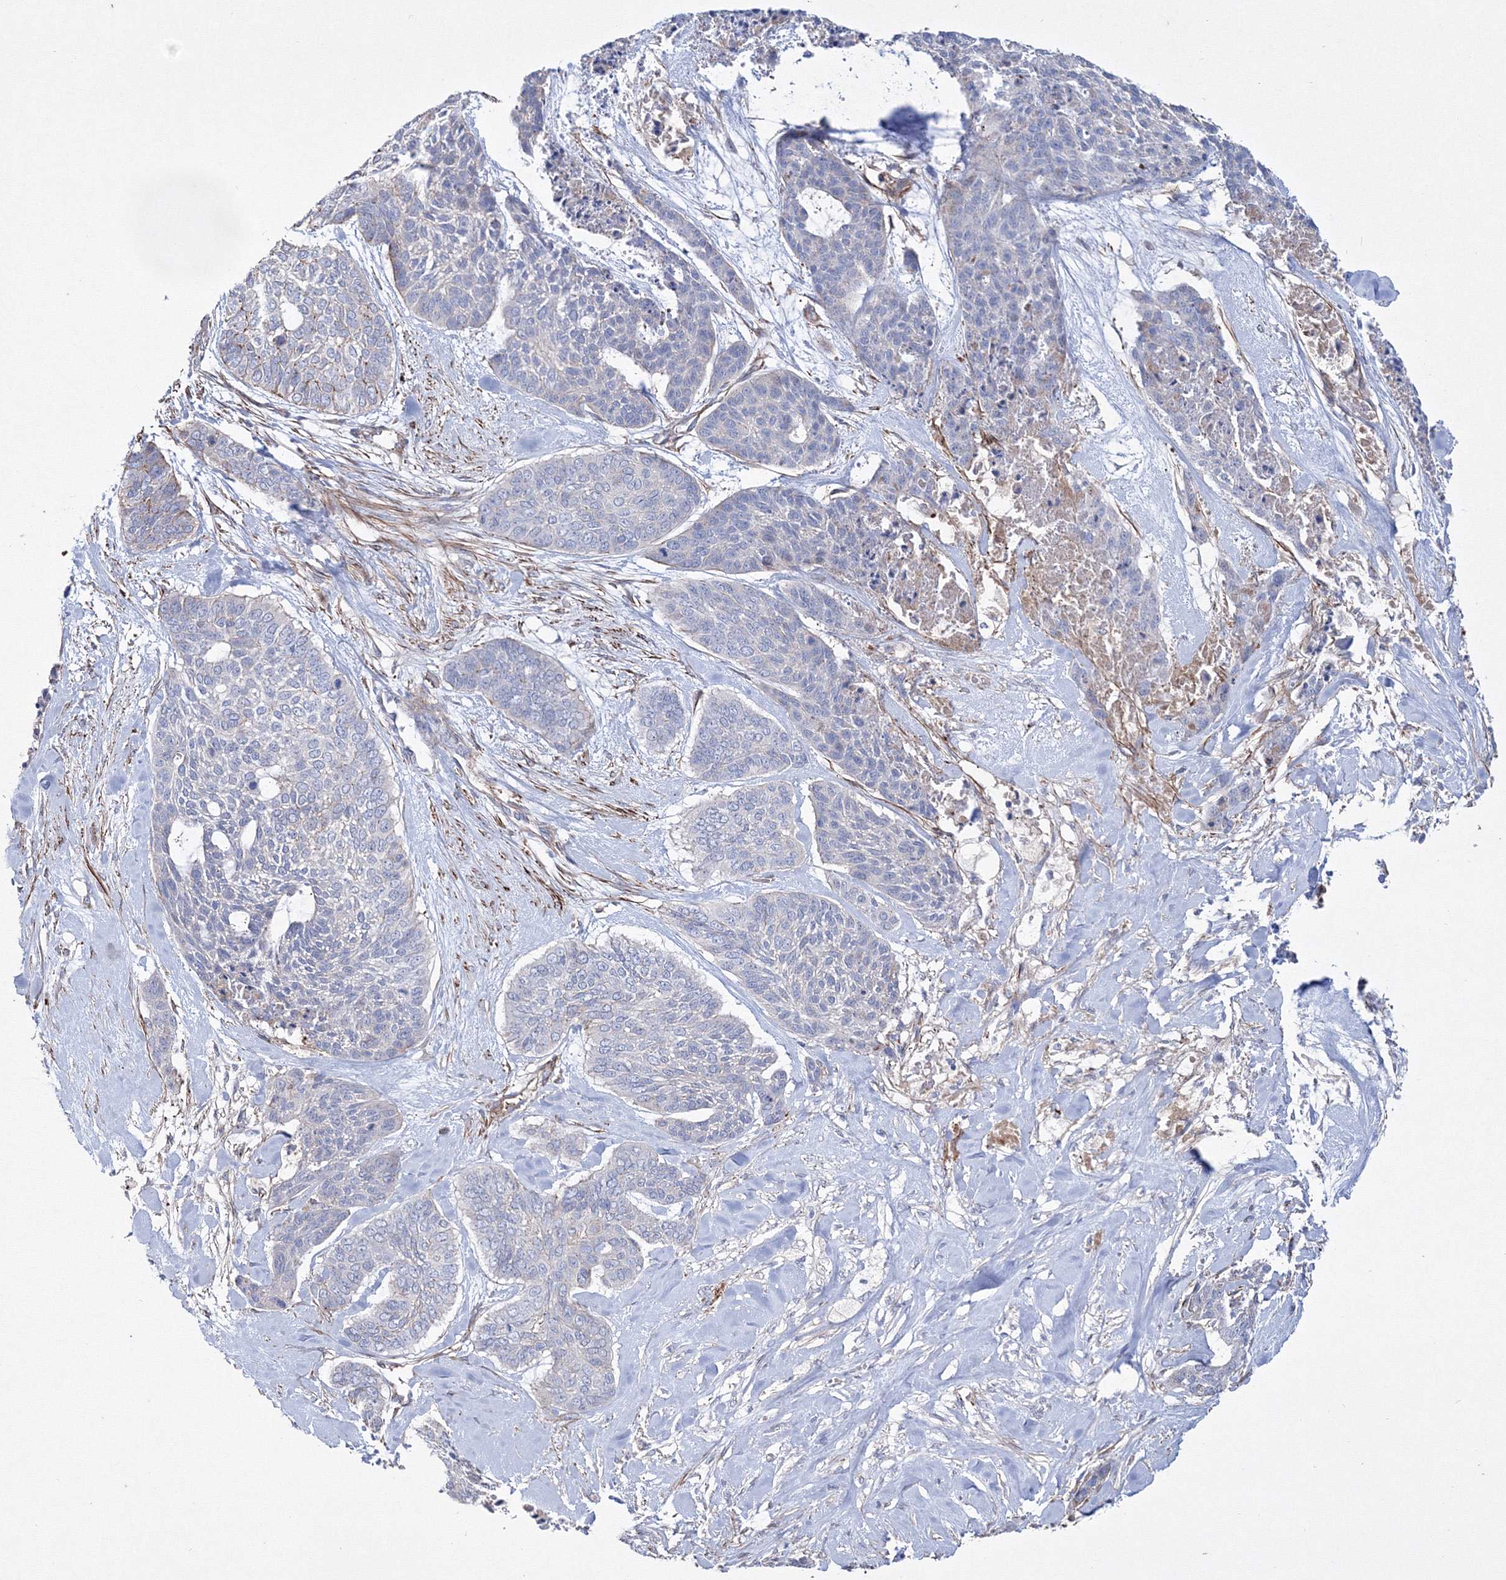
{"staining": {"intensity": "negative", "quantity": "none", "location": "none"}, "tissue": "skin cancer", "cell_type": "Tumor cells", "image_type": "cancer", "snomed": [{"axis": "morphology", "description": "Basal cell carcinoma"}, {"axis": "topography", "description": "Skin"}], "caption": "DAB (3,3'-diaminobenzidine) immunohistochemical staining of human skin basal cell carcinoma shows no significant expression in tumor cells.", "gene": "GPR82", "patient": {"sex": "female", "age": 64}}